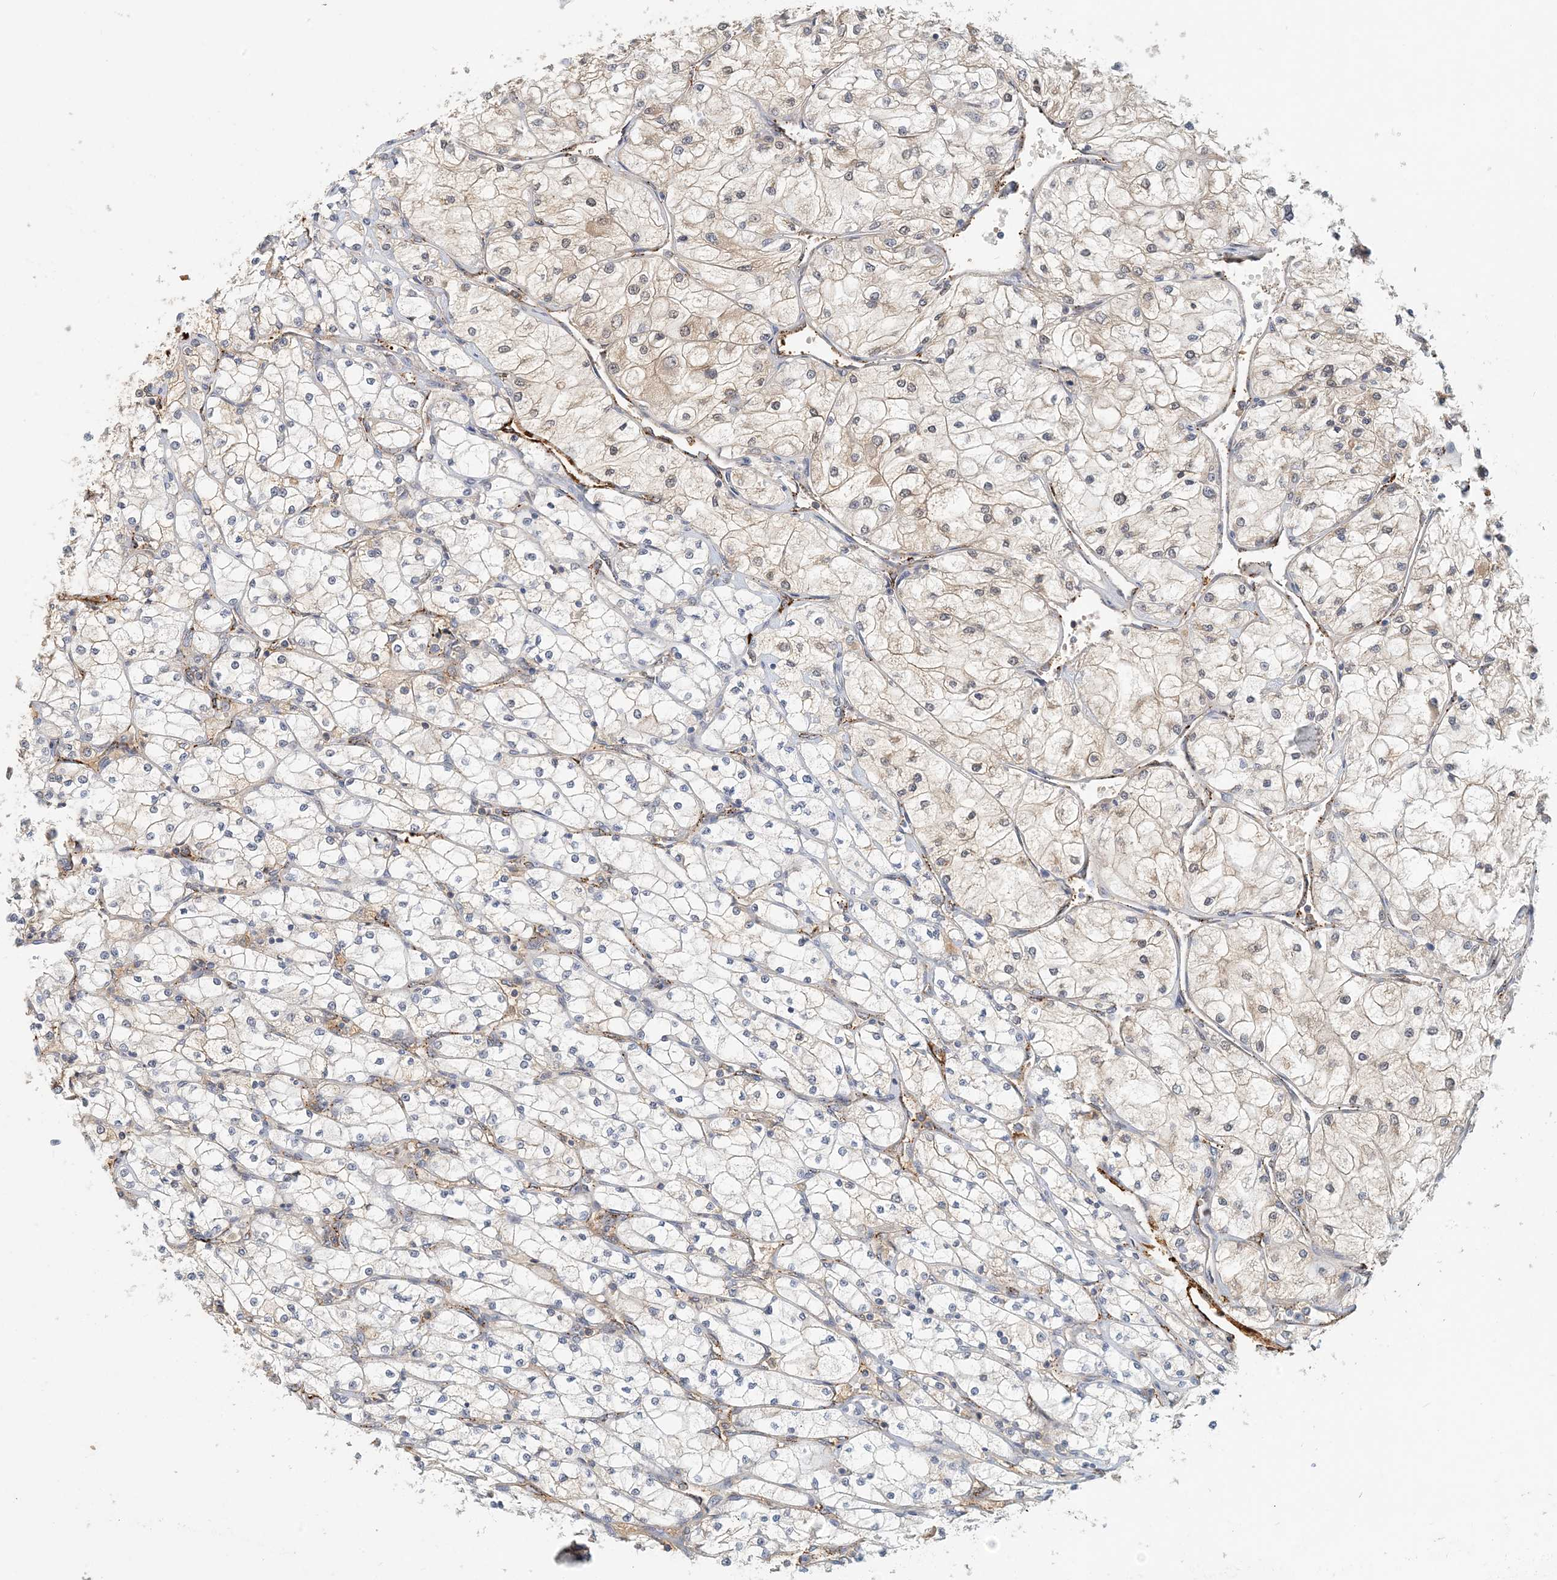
{"staining": {"intensity": "weak", "quantity": "25%-75%", "location": "cytoplasmic/membranous"}, "tissue": "renal cancer", "cell_type": "Tumor cells", "image_type": "cancer", "snomed": [{"axis": "morphology", "description": "Adenocarcinoma, NOS"}, {"axis": "topography", "description": "Kidney"}], "caption": "There is low levels of weak cytoplasmic/membranous expression in tumor cells of renal cancer, as demonstrated by immunohistochemical staining (brown color).", "gene": "ZBTB3", "patient": {"sex": "male", "age": 80}}